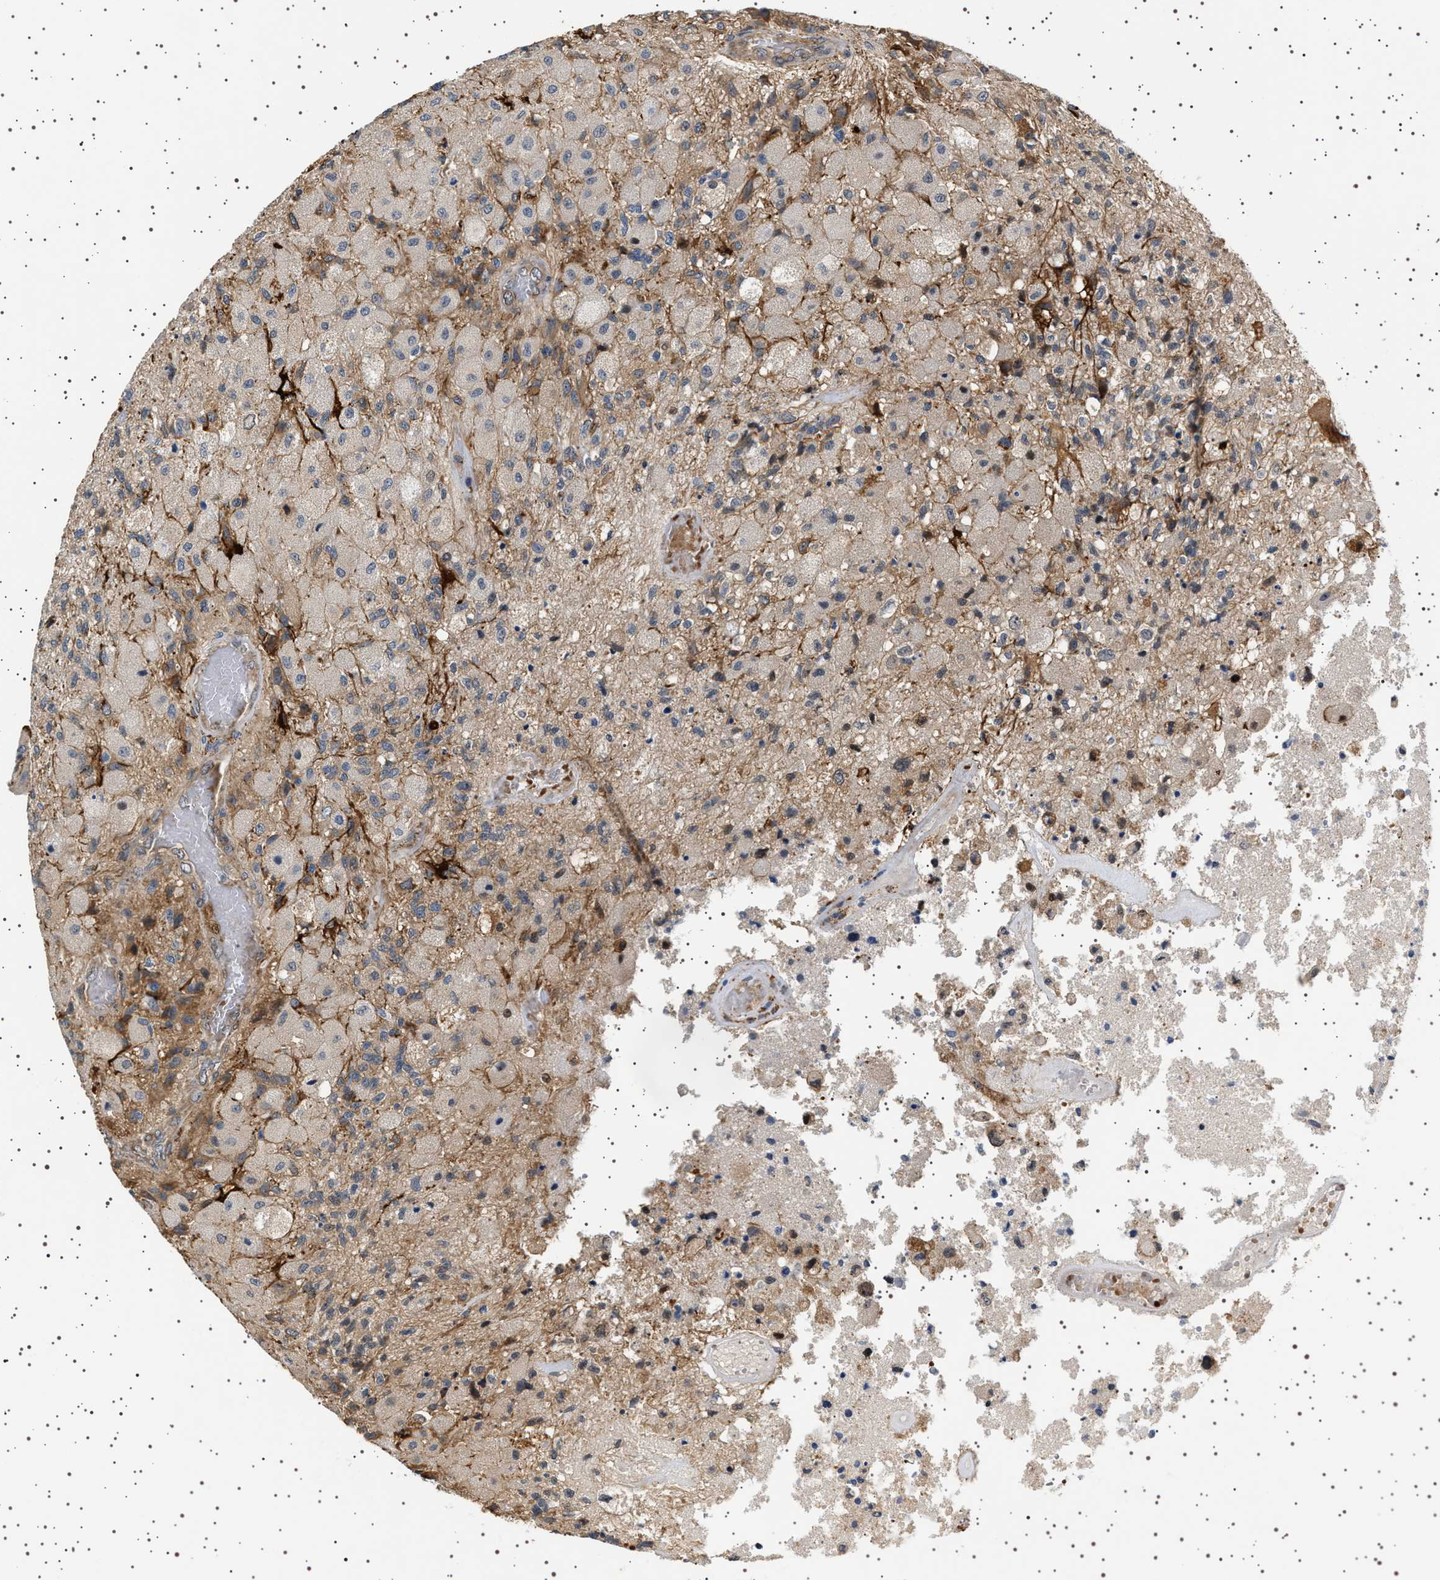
{"staining": {"intensity": "negative", "quantity": "none", "location": "none"}, "tissue": "glioma", "cell_type": "Tumor cells", "image_type": "cancer", "snomed": [{"axis": "morphology", "description": "Normal tissue, NOS"}, {"axis": "morphology", "description": "Glioma, malignant, High grade"}, {"axis": "topography", "description": "Cerebral cortex"}], "caption": "Immunohistochemistry (IHC) photomicrograph of neoplastic tissue: glioma stained with DAB demonstrates no significant protein positivity in tumor cells. The staining is performed using DAB (3,3'-diaminobenzidine) brown chromogen with nuclei counter-stained in using hematoxylin.", "gene": "BAG3", "patient": {"sex": "male", "age": 77}}